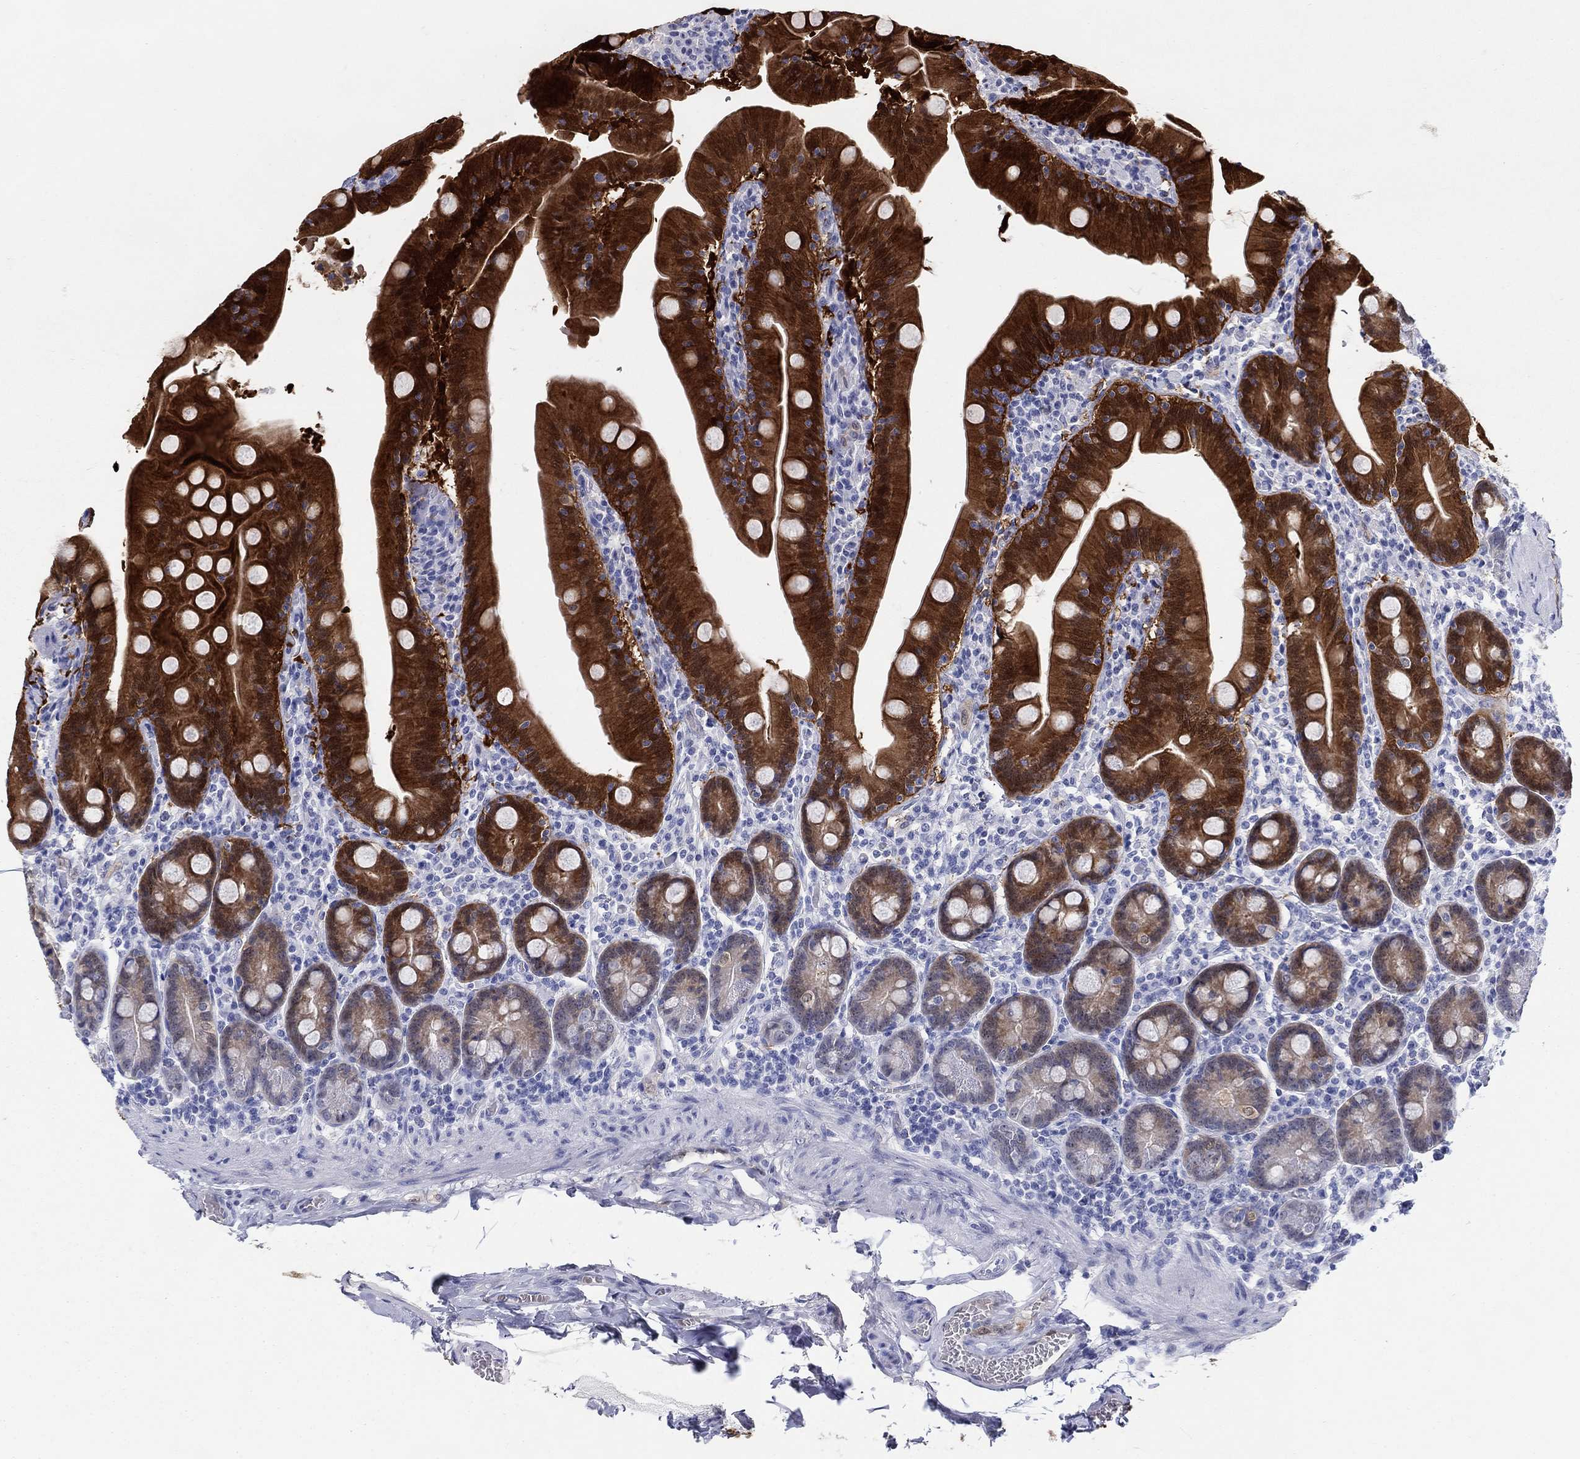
{"staining": {"intensity": "strong", "quantity": ">75%", "location": "cytoplasmic/membranous,nuclear"}, "tissue": "small intestine", "cell_type": "Glandular cells", "image_type": "normal", "snomed": [{"axis": "morphology", "description": "Normal tissue, NOS"}, {"axis": "topography", "description": "Small intestine"}], "caption": "Glandular cells display high levels of strong cytoplasmic/membranous,nuclear staining in about >75% of cells in benign small intestine.", "gene": "AKR1C1", "patient": {"sex": "male", "age": 37}}